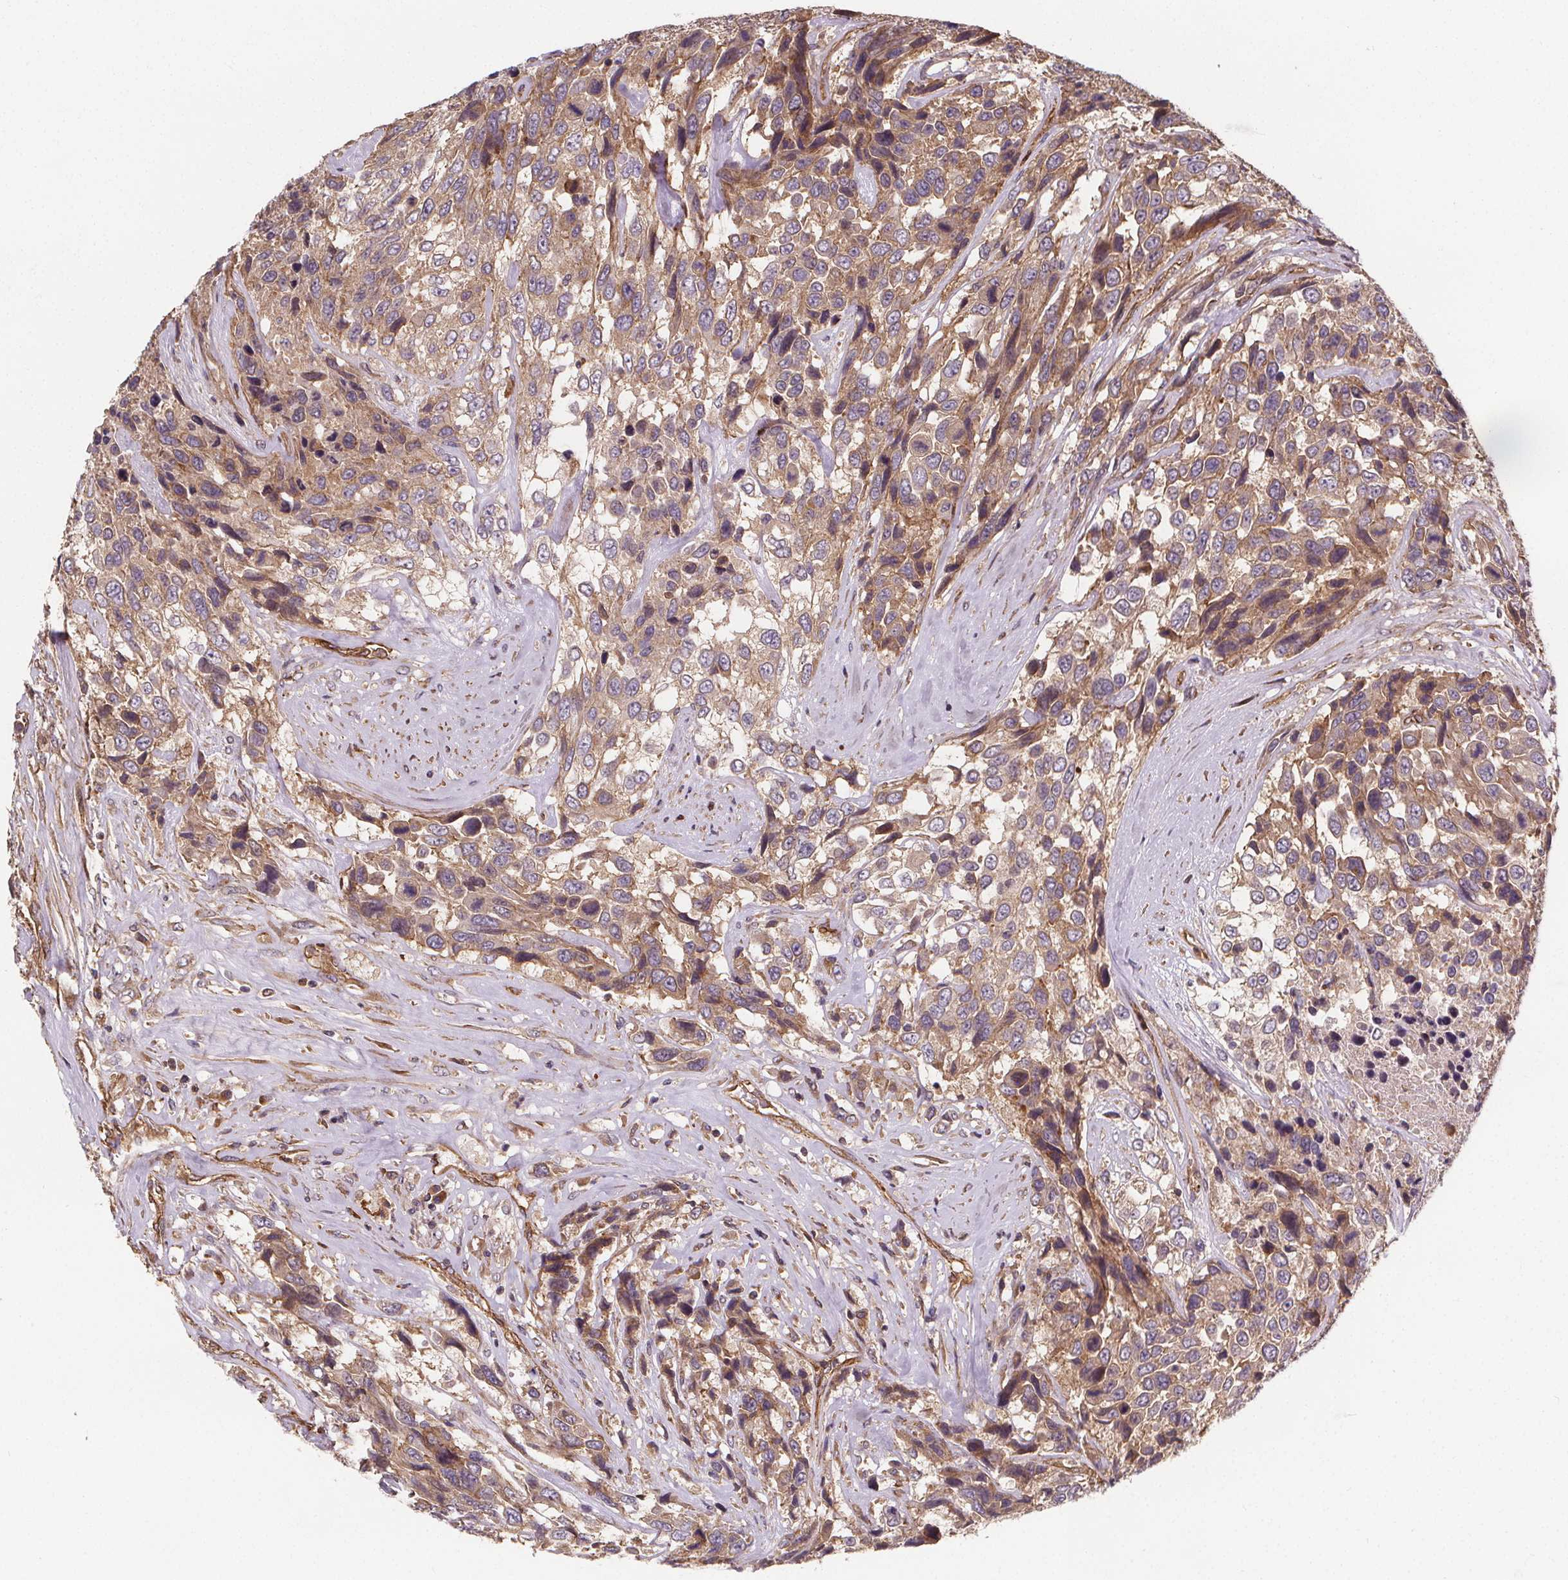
{"staining": {"intensity": "moderate", "quantity": ">75%", "location": "cytoplasmic/membranous"}, "tissue": "urothelial cancer", "cell_type": "Tumor cells", "image_type": "cancer", "snomed": [{"axis": "morphology", "description": "Urothelial carcinoma, High grade"}, {"axis": "topography", "description": "Urinary bladder"}], "caption": "Urothelial cancer stained with a protein marker displays moderate staining in tumor cells.", "gene": "CLINT1", "patient": {"sex": "female", "age": 70}}